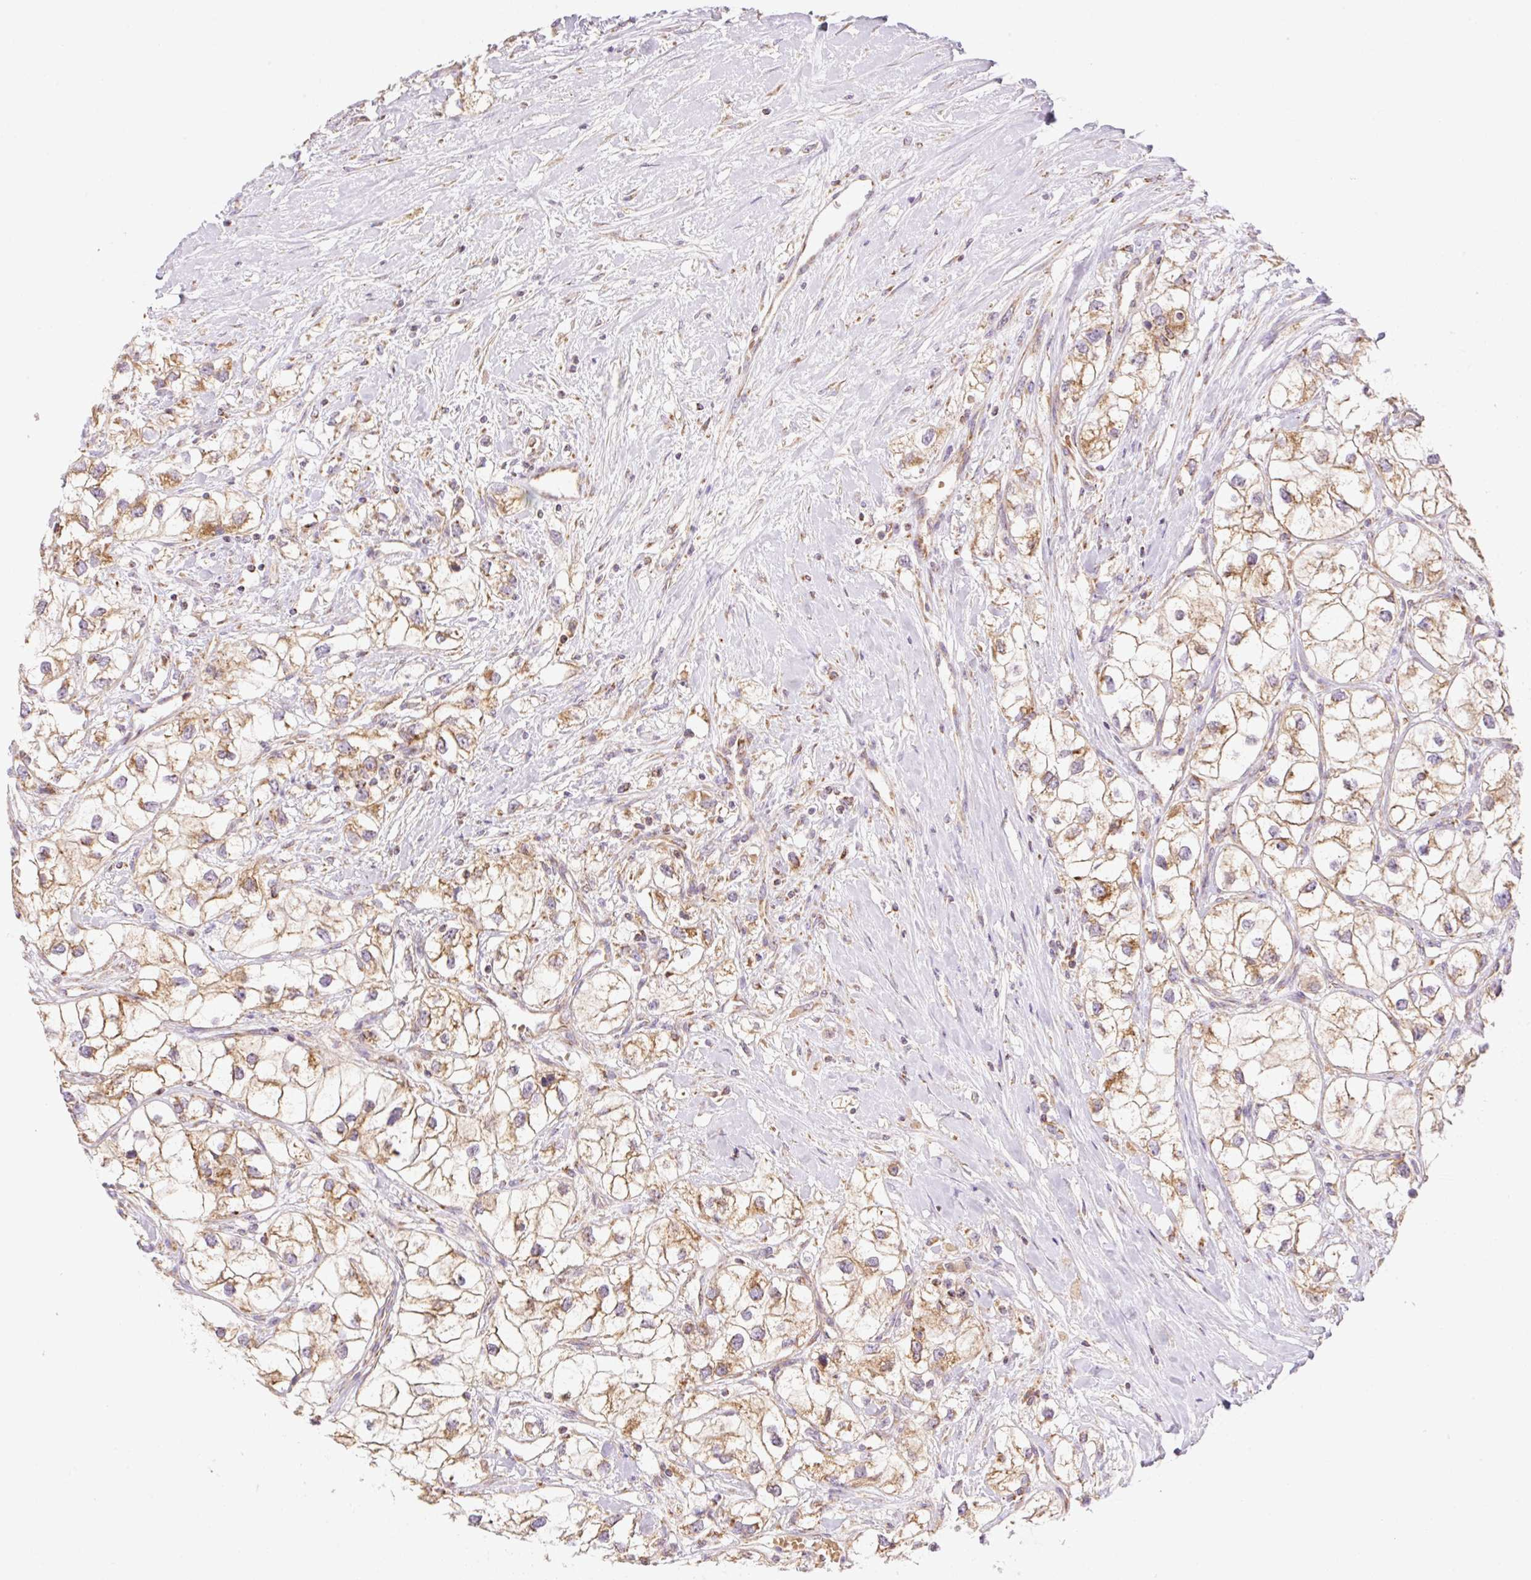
{"staining": {"intensity": "moderate", "quantity": ">75%", "location": "cytoplasmic/membranous"}, "tissue": "renal cancer", "cell_type": "Tumor cells", "image_type": "cancer", "snomed": [{"axis": "morphology", "description": "Adenocarcinoma, NOS"}, {"axis": "topography", "description": "Kidney"}], "caption": "Human renal cancer (adenocarcinoma) stained with a brown dye reveals moderate cytoplasmic/membranous positive expression in approximately >75% of tumor cells.", "gene": "GOSR2", "patient": {"sex": "male", "age": 59}}